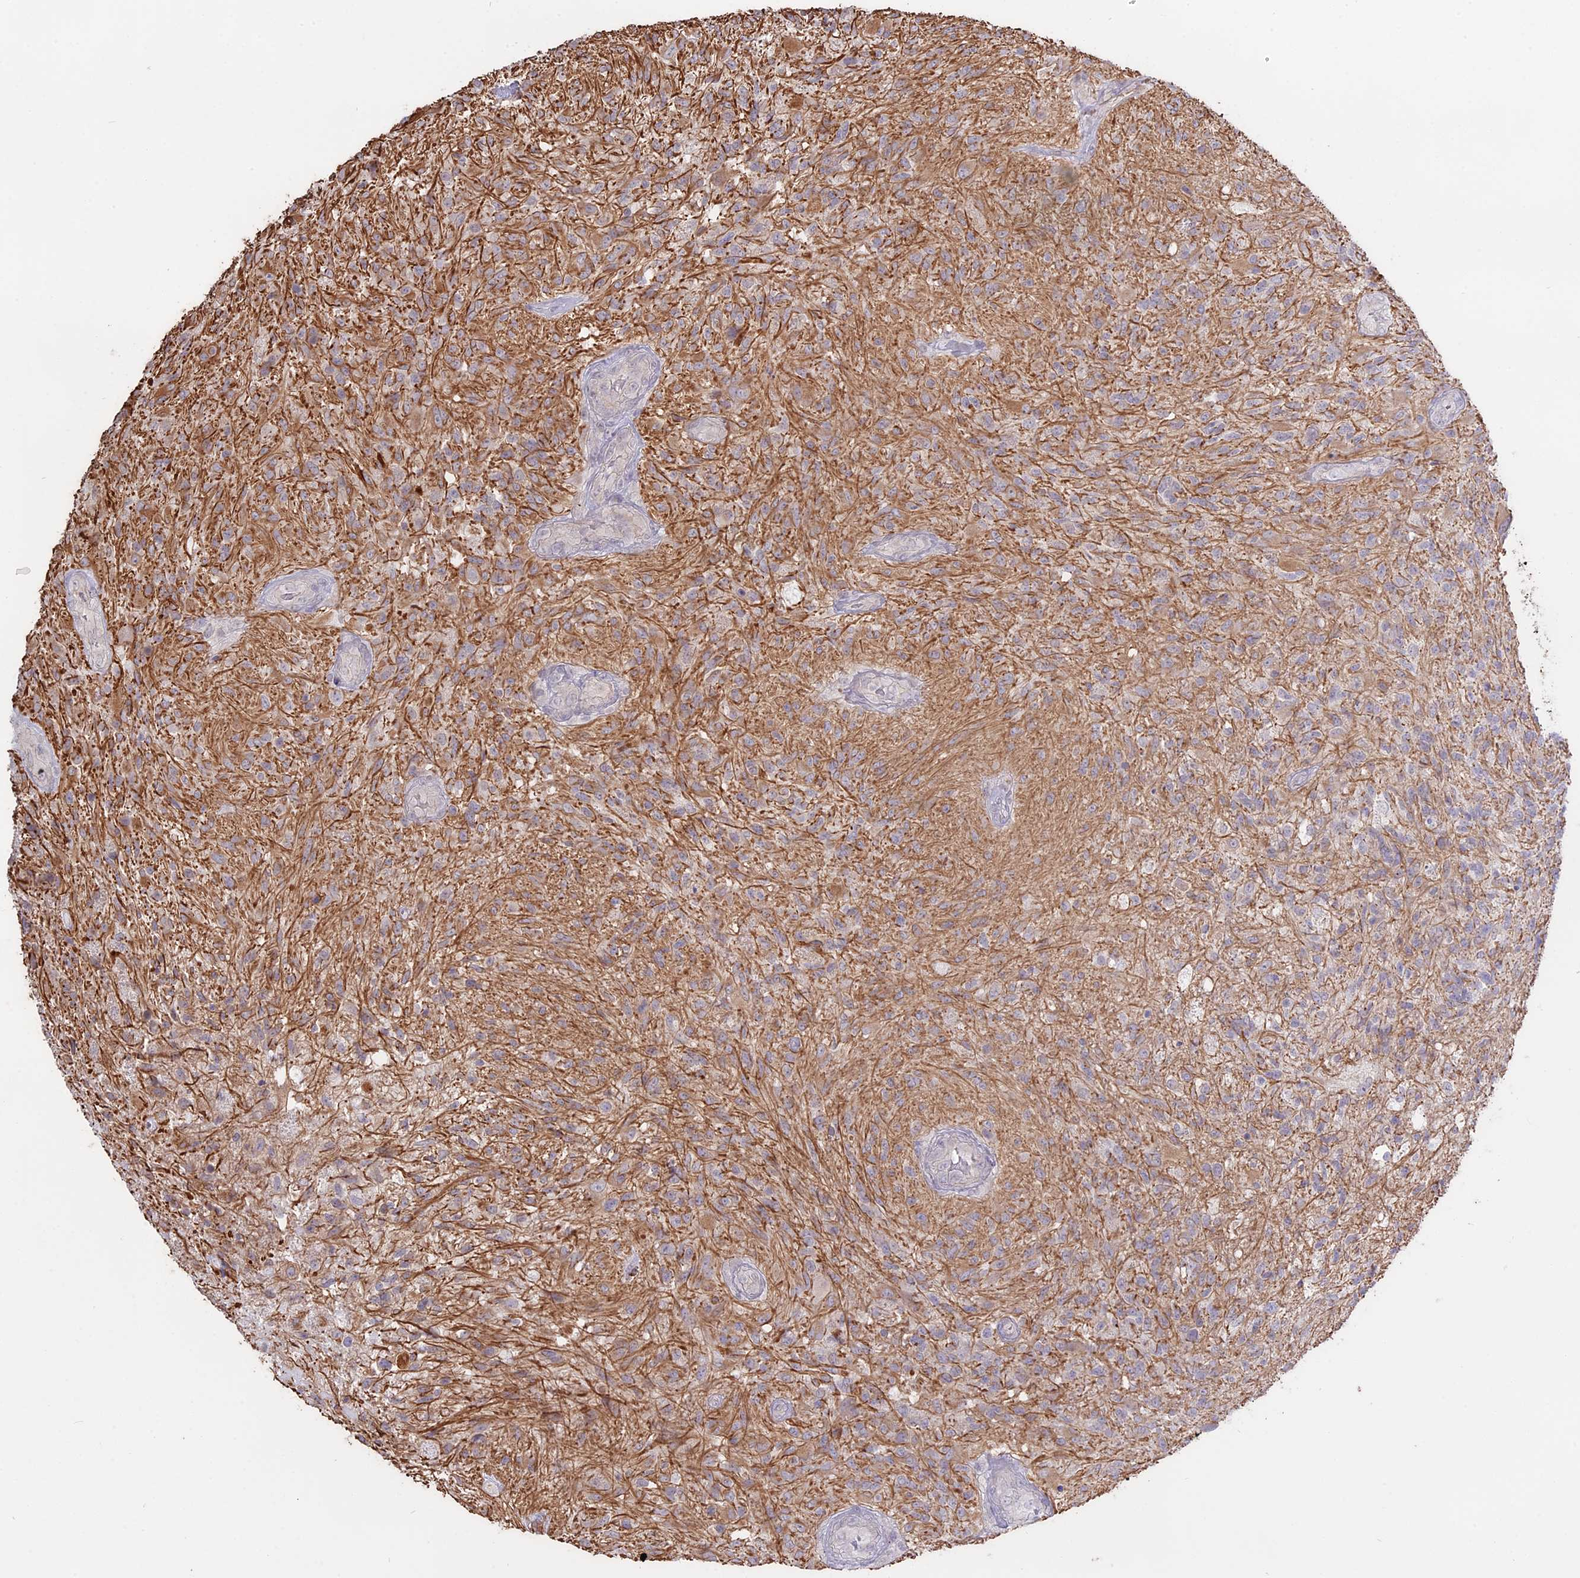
{"staining": {"intensity": "negative", "quantity": "none", "location": "none"}, "tissue": "glioma", "cell_type": "Tumor cells", "image_type": "cancer", "snomed": [{"axis": "morphology", "description": "Glioma, malignant, High grade"}, {"axis": "topography", "description": "Brain"}], "caption": "Tumor cells show no significant protein staining in high-grade glioma (malignant).", "gene": "MYO5B", "patient": {"sex": "male", "age": 56}}